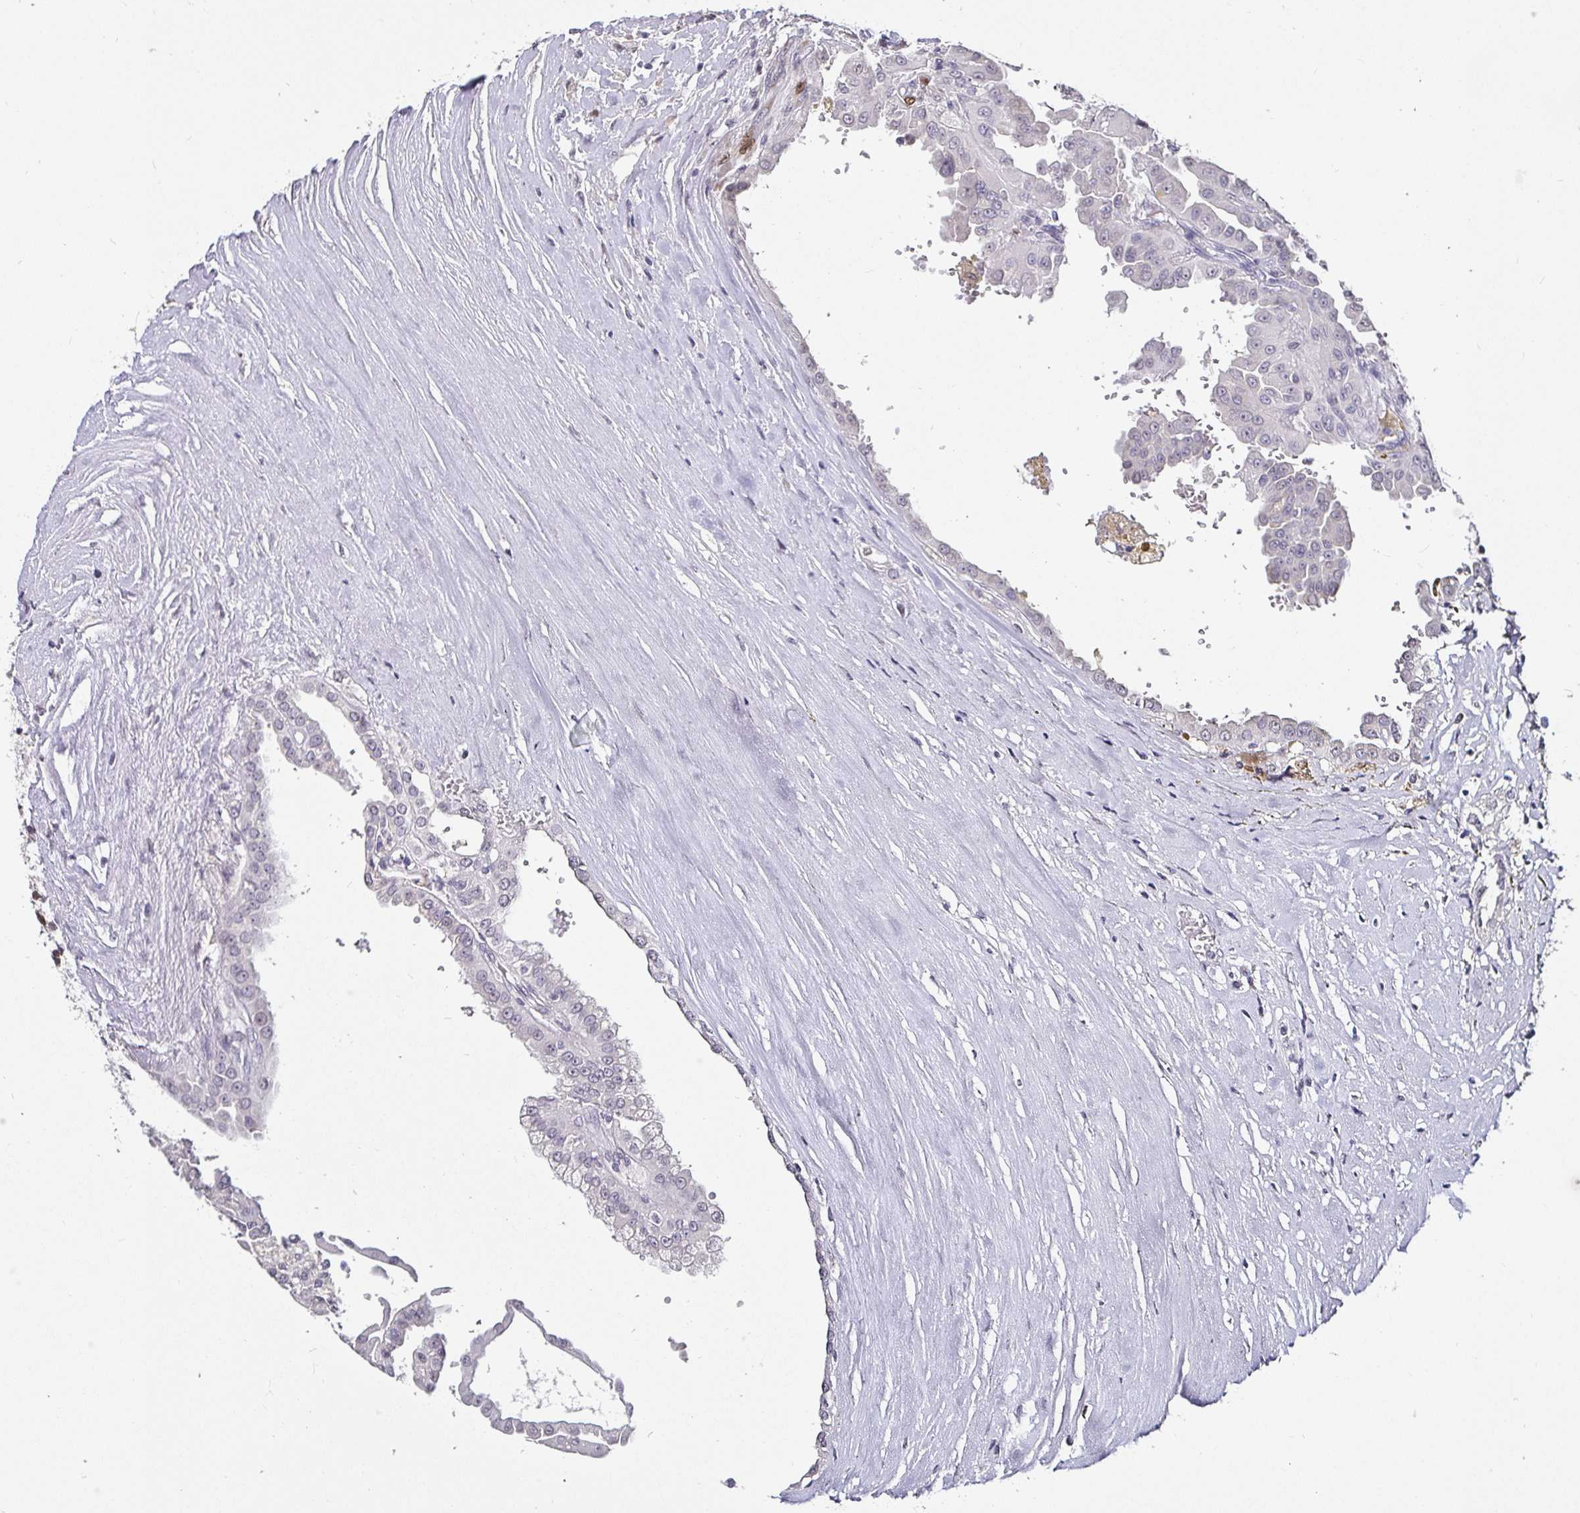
{"staining": {"intensity": "negative", "quantity": "none", "location": "none"}, "tissue": "renal cancer", "cell_type": "Tumor cells", "image_type": "cancer", "snomed": [{"axis": "morphology", "description": "Adenocarcinoma, NOS"}, {"axis": "topography", "description": "Kidney"}], "caption": "Renal cancer (adenocarcinoma) was stained to show a protein in brown. There is no significant positivity in tumor cells.", "gene": "ANLN", "patient": {"sex": "male", "age": 58}}